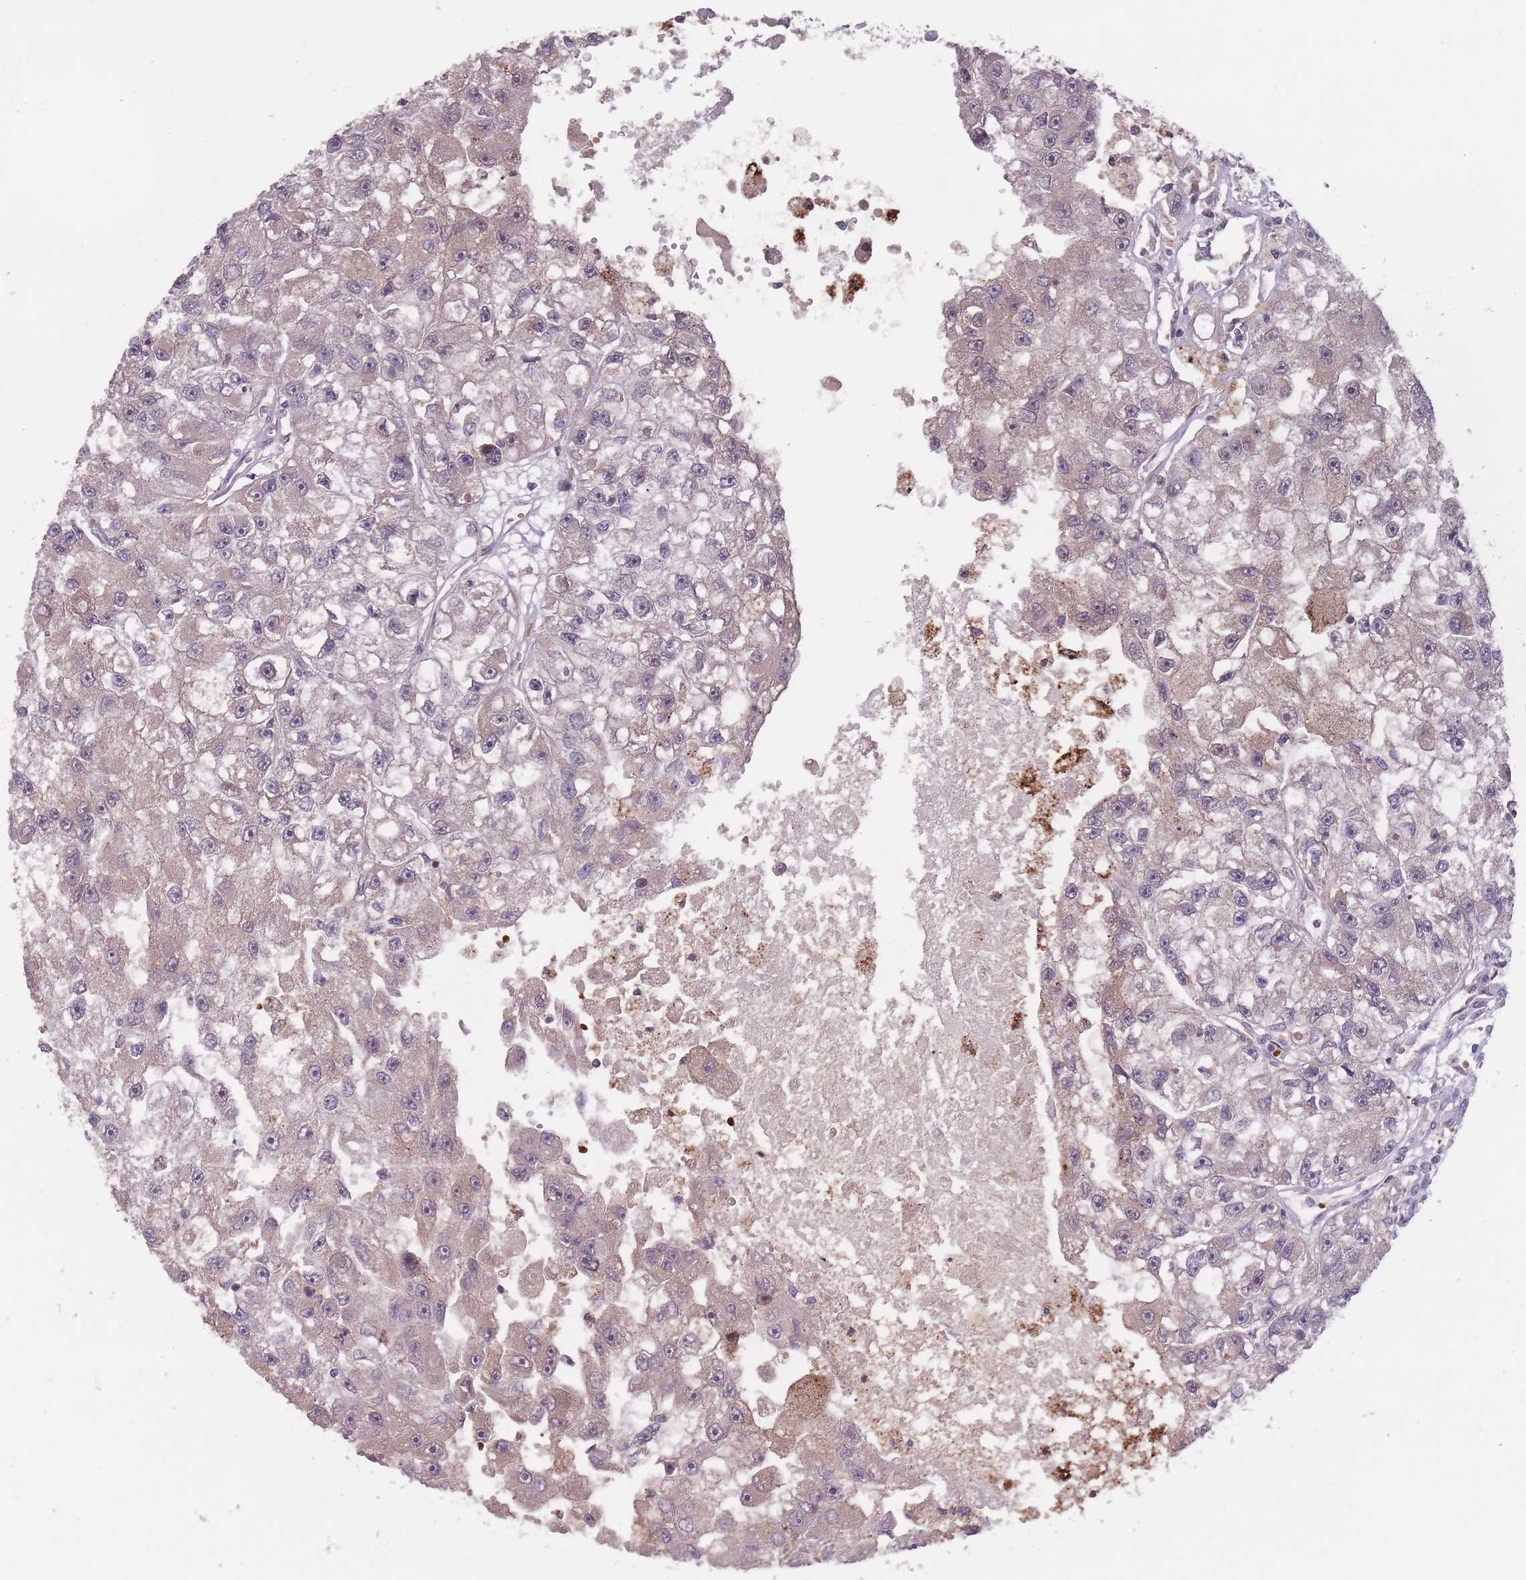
{"staining": {"intensity": "weak", "quantity": "25%-75%", "location": "cytoplasmic/membranous"}, "tissue": "renal cancer", "cell_type": "Tumor cells", "image_type": "cancer", "snomed": [{"axis": "morphology", "description": "Adenocarcinoma, NOS"}, {"axis": "topography", "description": "Kidney"}], "caption": "There is low levels of weak cytoplasmic/membranous staining in tumor cells of renal cancer (adenocarcinoma), as demonstrated by immunohistochemical staining (brown color).", "gene": "SECTM1", "patient": {"sex": "male", "age": 63}}